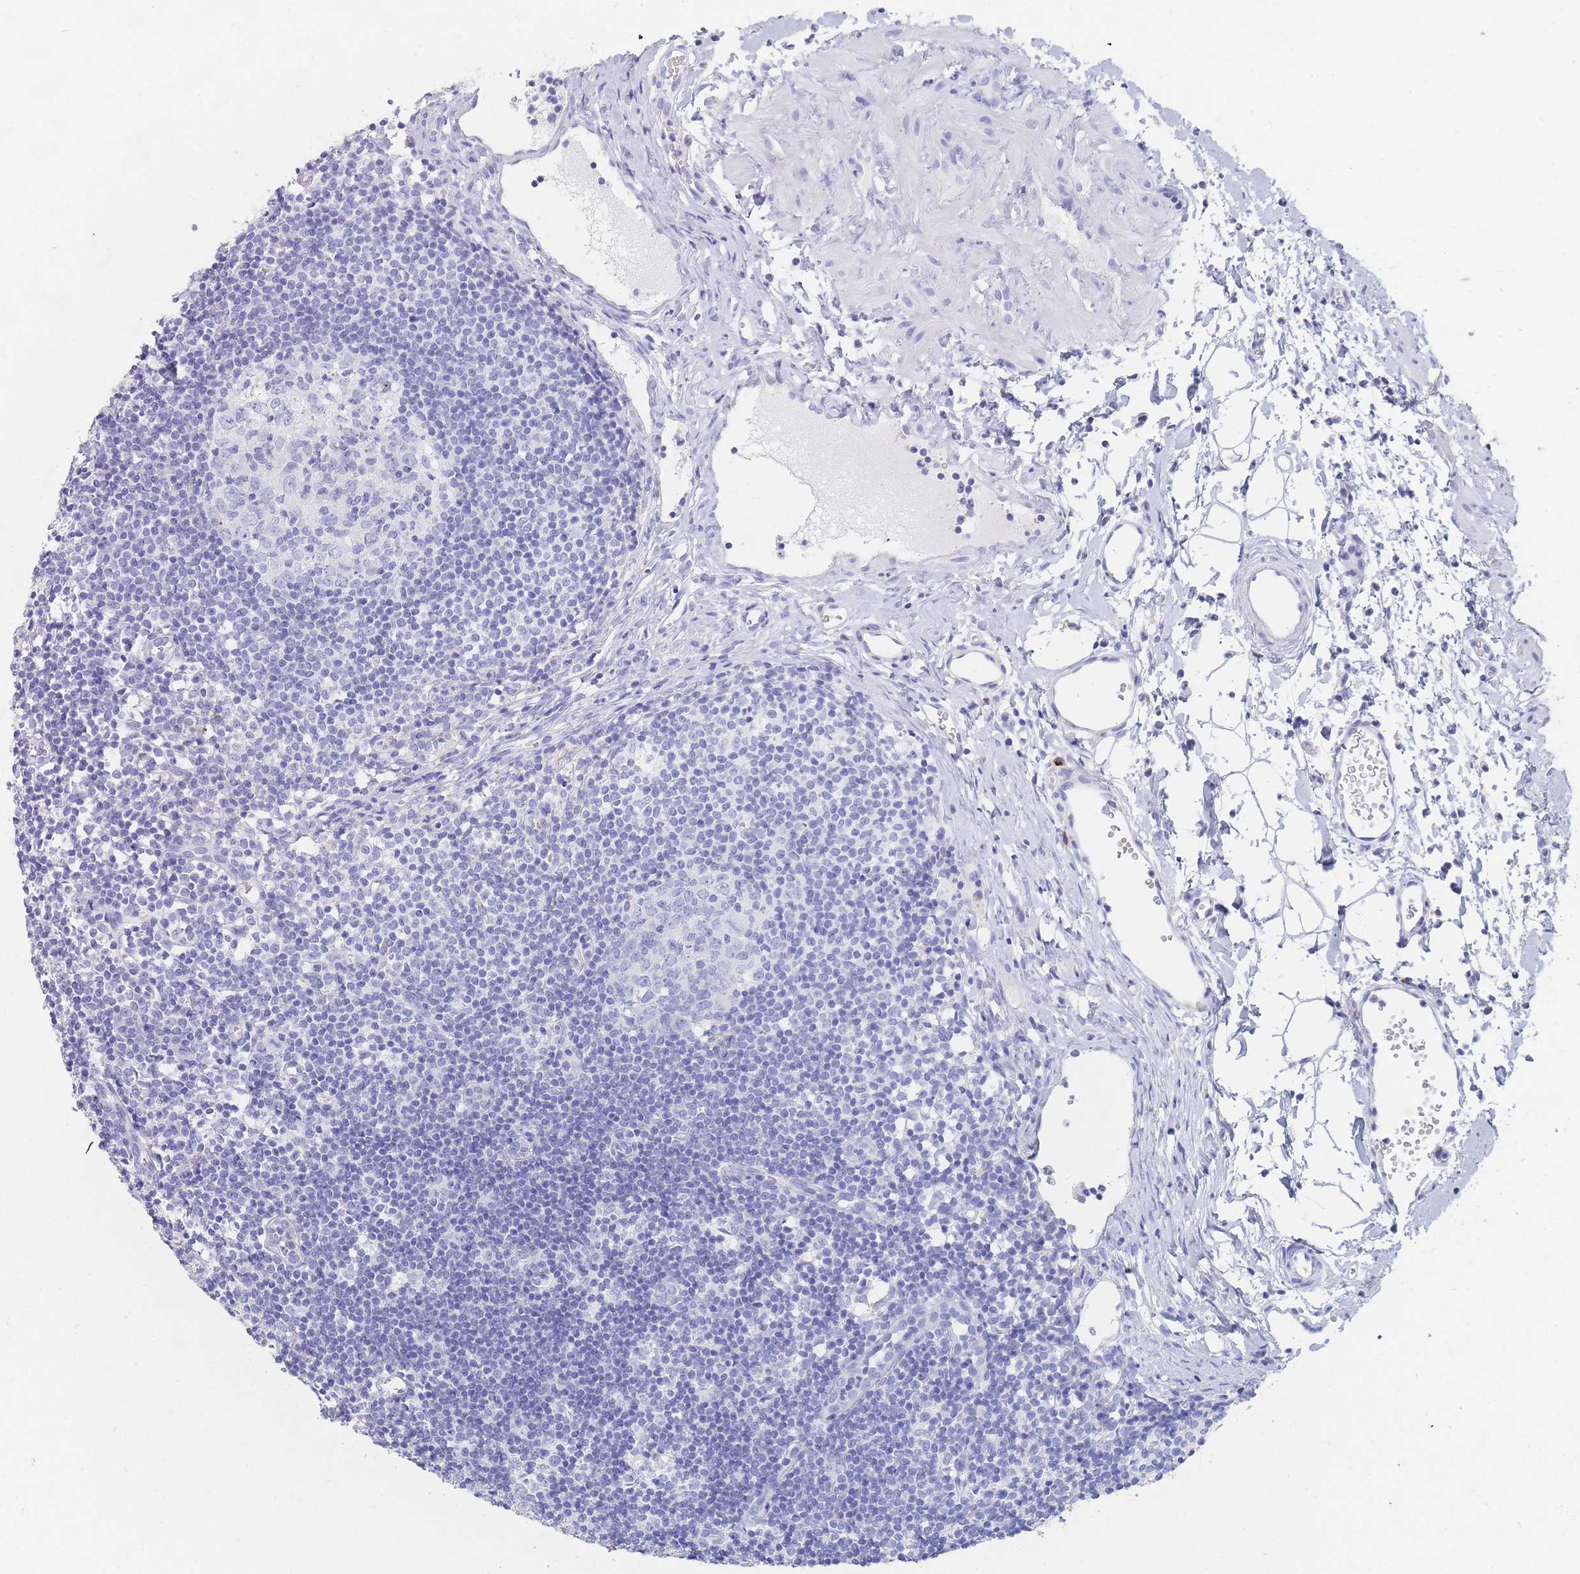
{"staining": {"intensity": "negative", "quantity": "none", "location": "none"}, "tissue": "lymph node", "cell_type": "Germinal center cells", "image_type": "normal", "snomed": [{"axis": "morphology", "description": "Normal tissue, NOS"}, {"axis": "topography", "description": "Lymph node"}], "caption": "The histopathology image shows no staining of germinal center cells in benign lymph node.", "gene": "SLC25A35", "patient": {"sex": "female", "age": 37}}